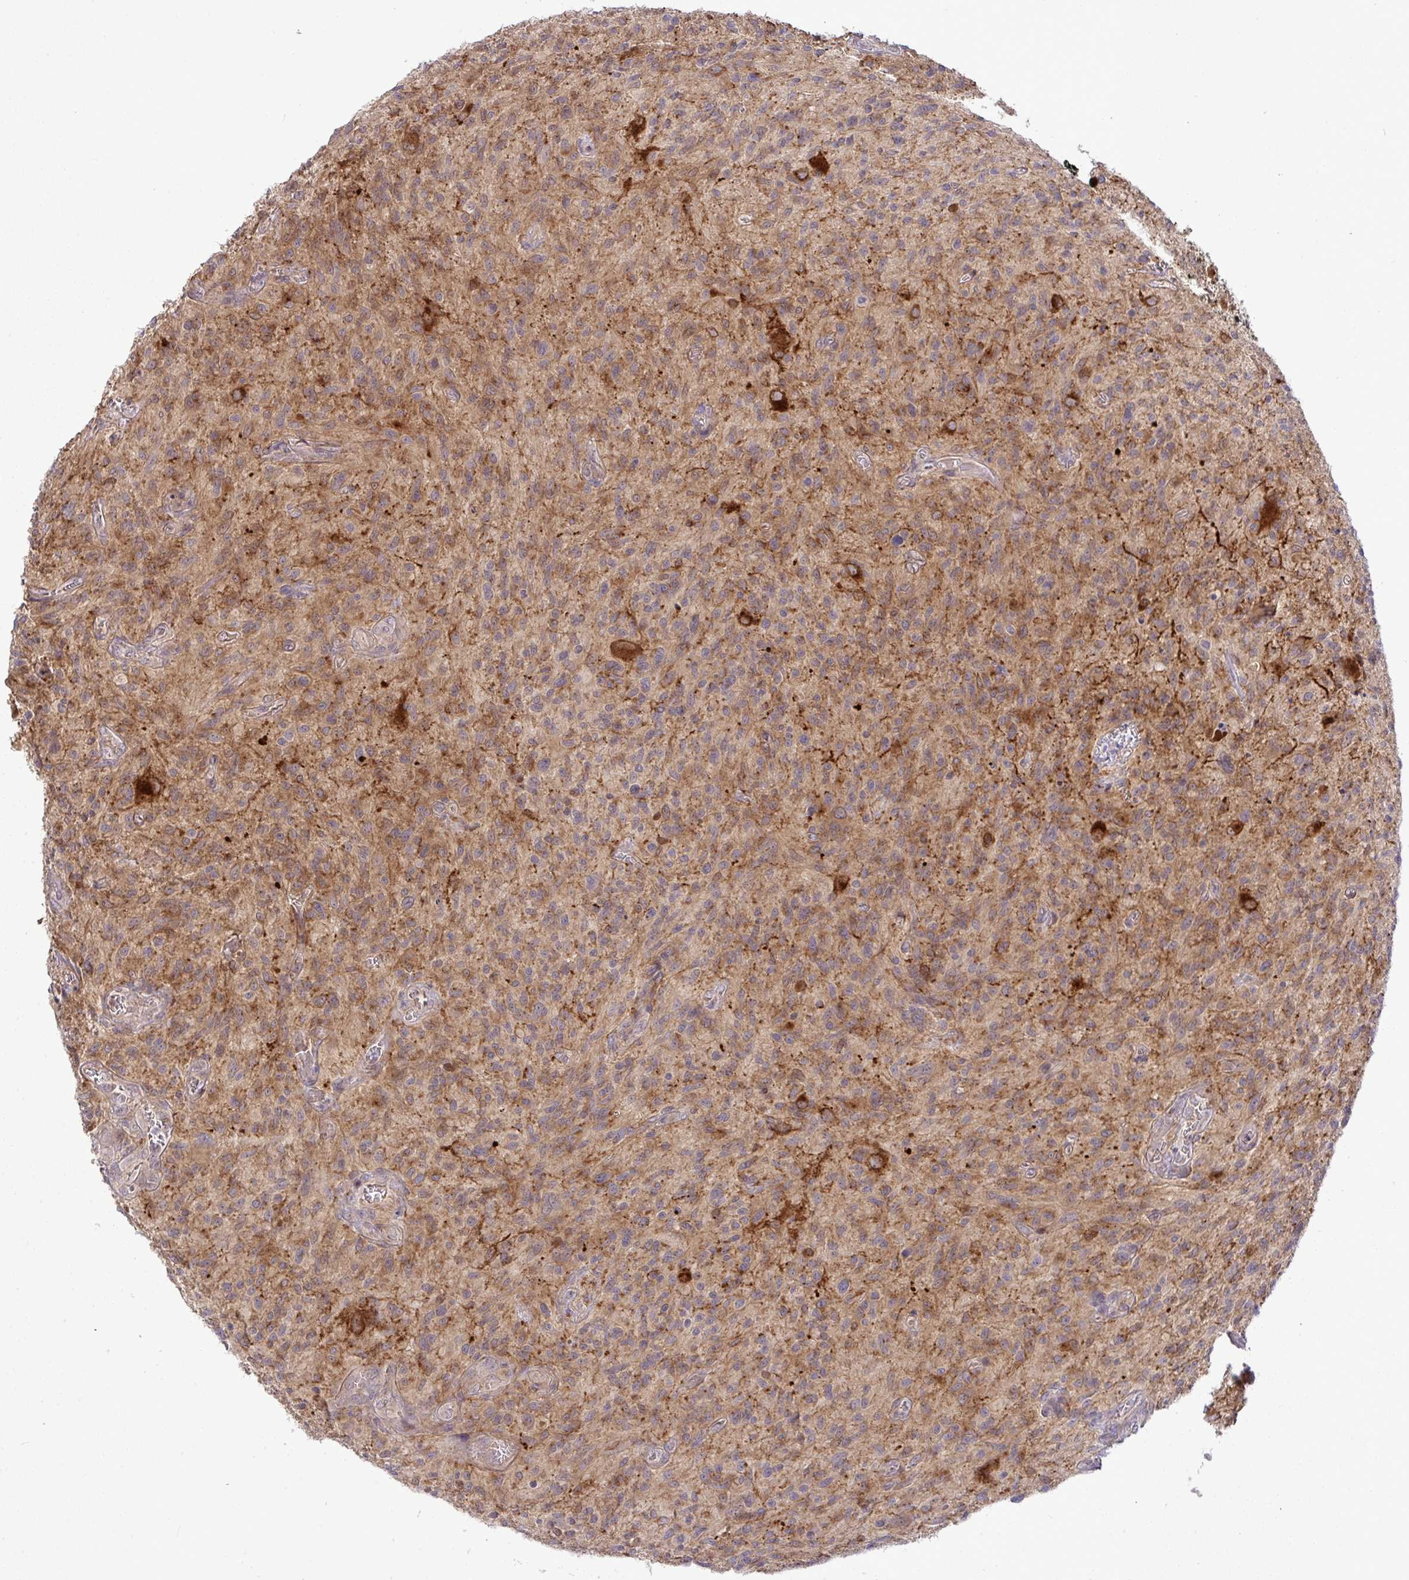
{"staining": {"intensity": "moderate", "quantity": ">75%", "location": "cytoplasmic/membranous"}, "tissue": "glioma", "cell_type": "Tumor cells", "image_type": "cancer", "snomed": [{"axis": "morphology", "description": "Glioma, malignant, High grade"}, {"axis": "topography", "description": "Brain"}], "caption": "Moderate cytoplasmic/membranous protein expression is identified in about >75% of tumor cells in glioma.", "gene": "SLC9A6", "patient": {"sex": "male", "age": 75}}